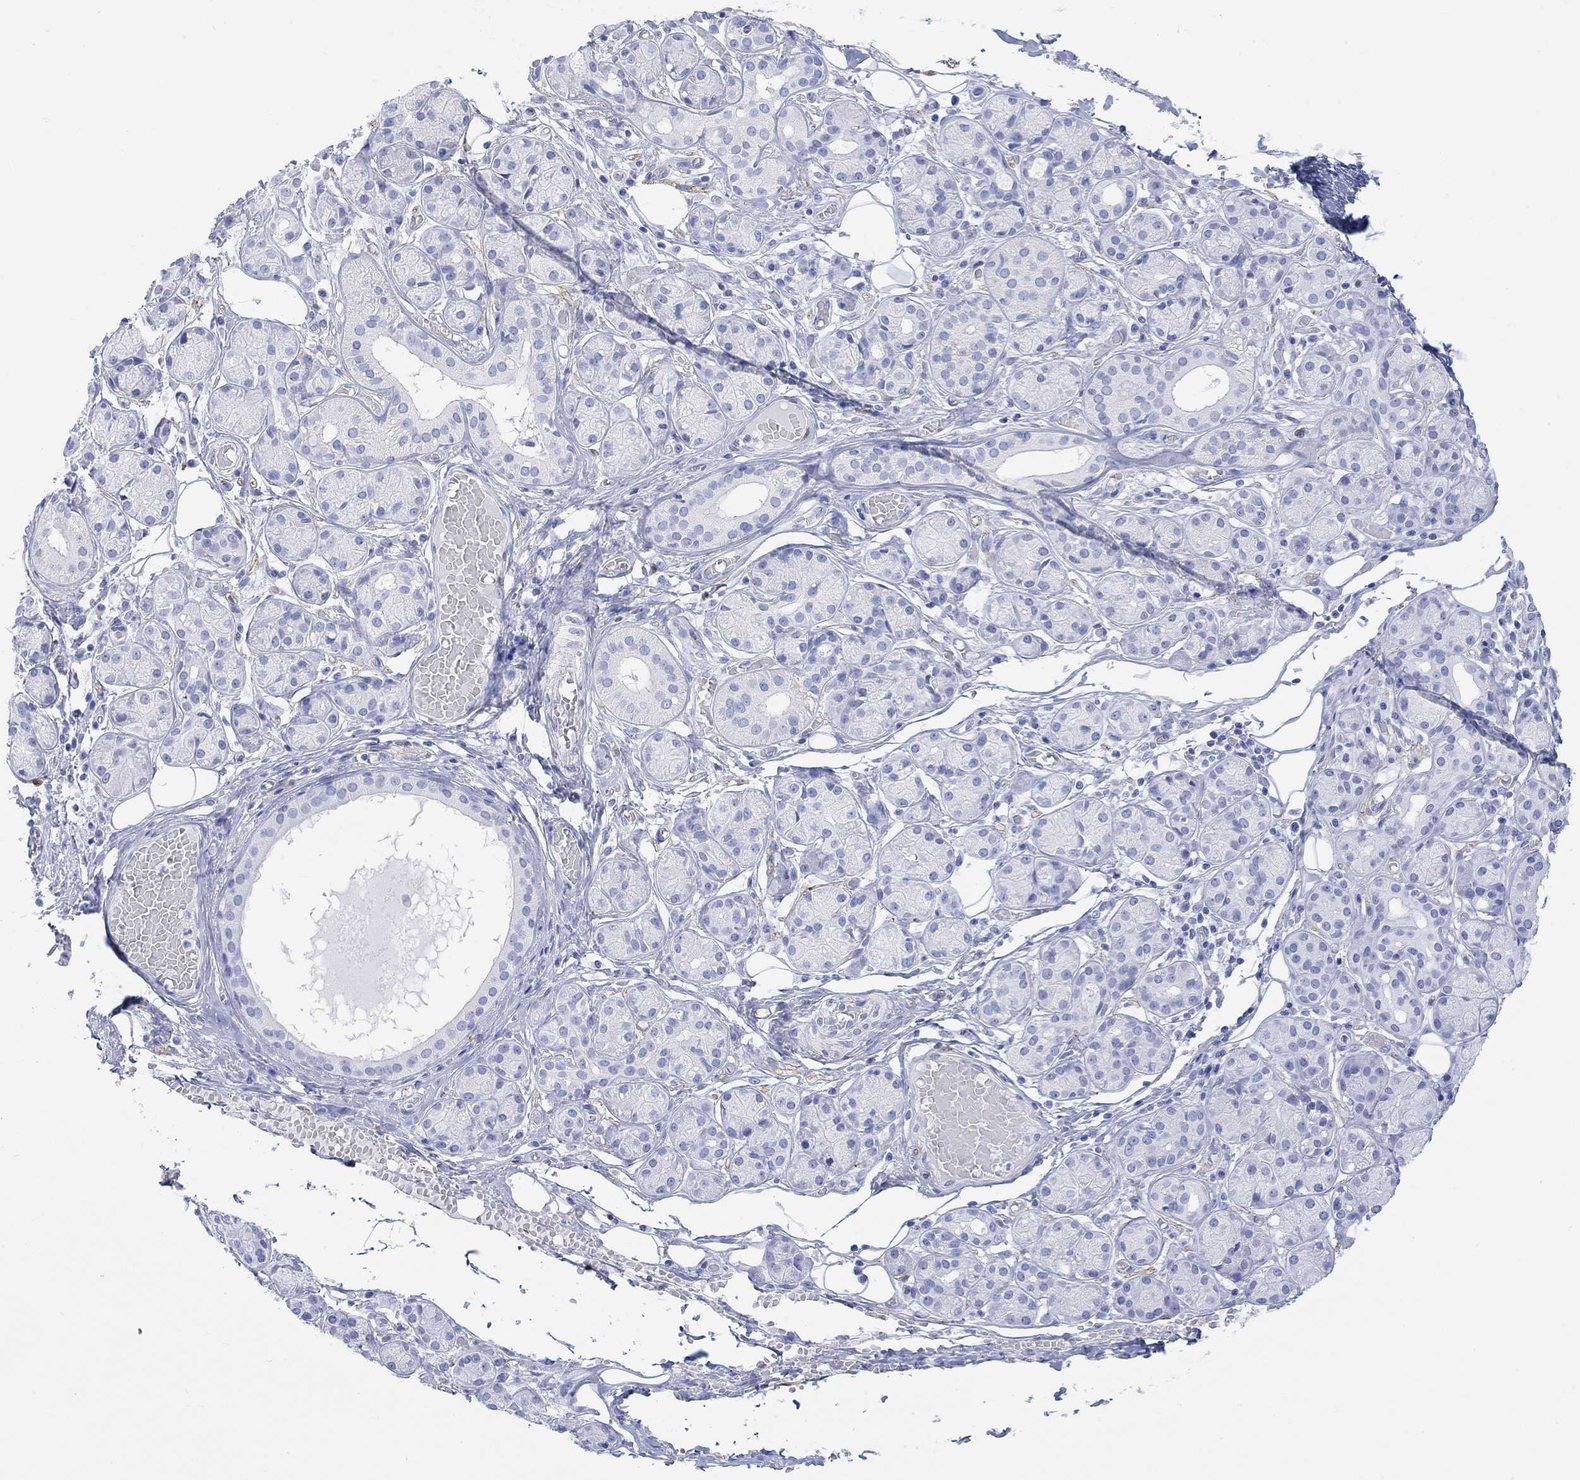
{"staining": {"intensity": "negative", "quantity": "none", "location": "none"}, "tissue": "salivary gland", "cell_type": "Glandular cells", "image_type": "normal", "snomed": [{"axis": "morphology", "description": "Normal tissue, NOS"}, {"axis": "topography", "description": "Salivary gland"}, {"axis": "topography", "description": "Peripheral nerve tissue"}], "caption": "IHC image of benign salivary gland stained for a protein (brown), which demonstrates no expression in glandular cells. Nuclei are stained in blue.", "gene": "TPPP3", "patient": {"sex": "male", "age": 71}}